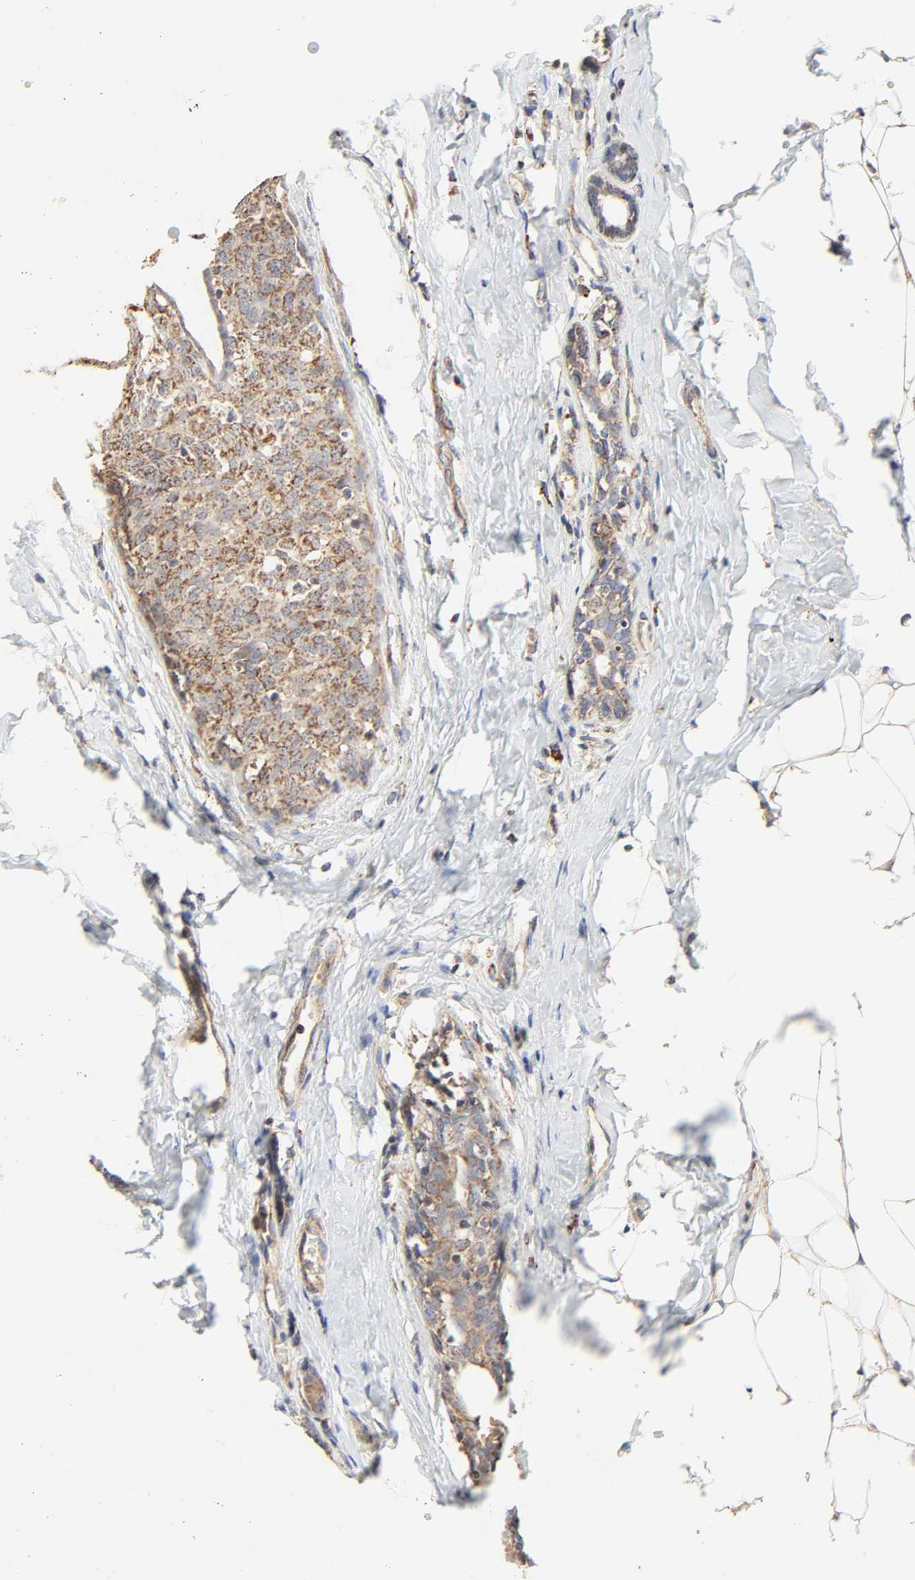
{"staining": {"intensity": "moderate", "quantity": ">75%", "location": "cytoplasmic/membranous"}, "tissue": "breast cancer", "cell_type": "Tumor cells", "image_type": "cancer", "snomed": [{"axis": "morphology", "description": "Duct carcinoma"}, {"axis": "topography", "description": "Breast"}], "caption": "An IHC photomicrograph of neoplastic tissue is shown. Protein staining in brown highlights moderate cytoplasmic/membranous positivity in breast cancer within tumor cells.", "gene": "ZMAT5", "patient": {"sex": "female", "age": 40}}